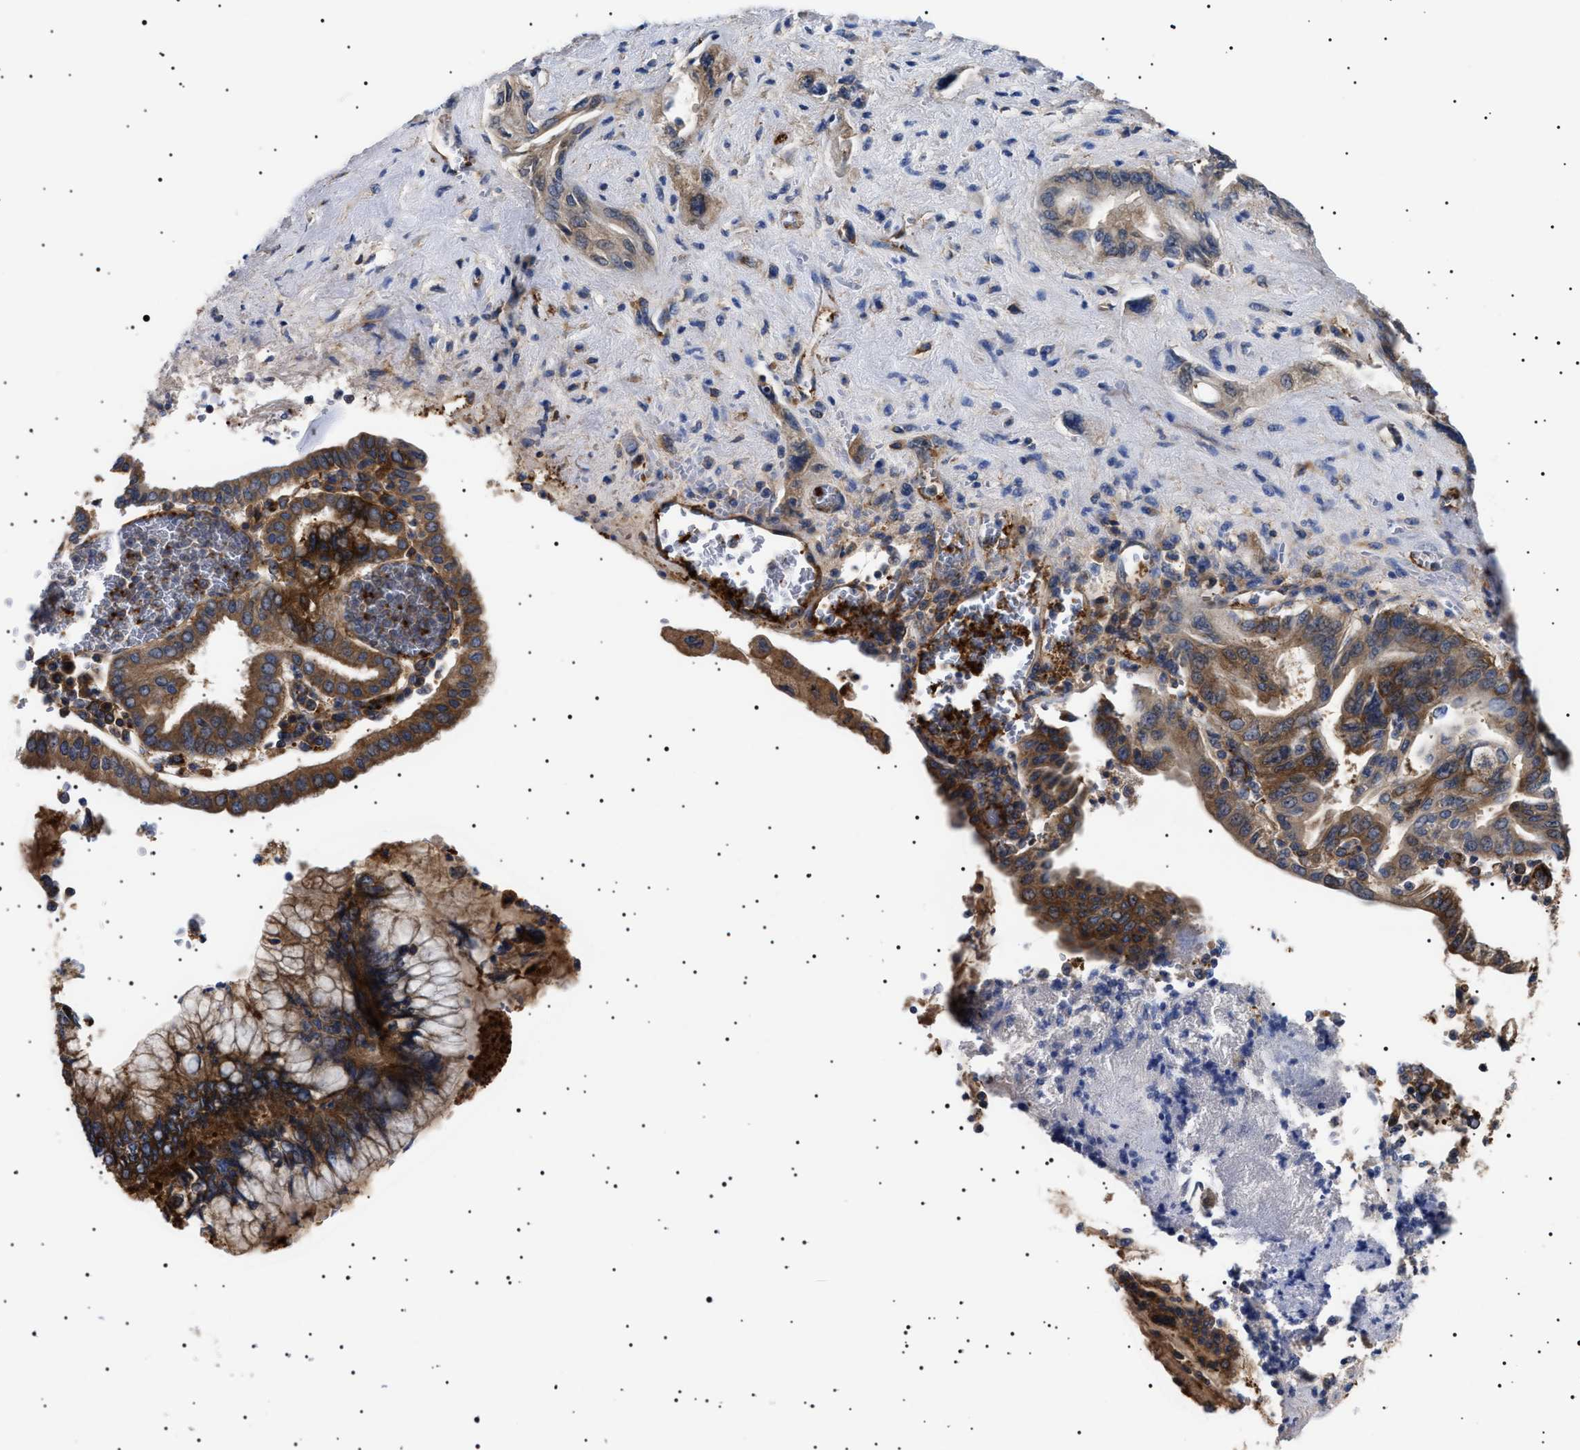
{"staining": {"intensity": "strong", "quantity": ">75%", "location": "cytoplasmic/membranous"}, "tissue": "pancreatic cancer", "cell_type": "Tumor cells", "image_type": "cancer", "snomed": [{"axis": "morphology", "description": "Adenocarcinoma, NOS"}, {"axis": "topography", "description": "Pancreas"}], "caption": "The image demonstrates staining of pancreatic cancer (adenocarcinoma), revealing strong cytoplasmic/membranous protein expression (brown color) within tumor cells.", "gene": "TPP2", "patient": {"sex": "female", "age": 73}}